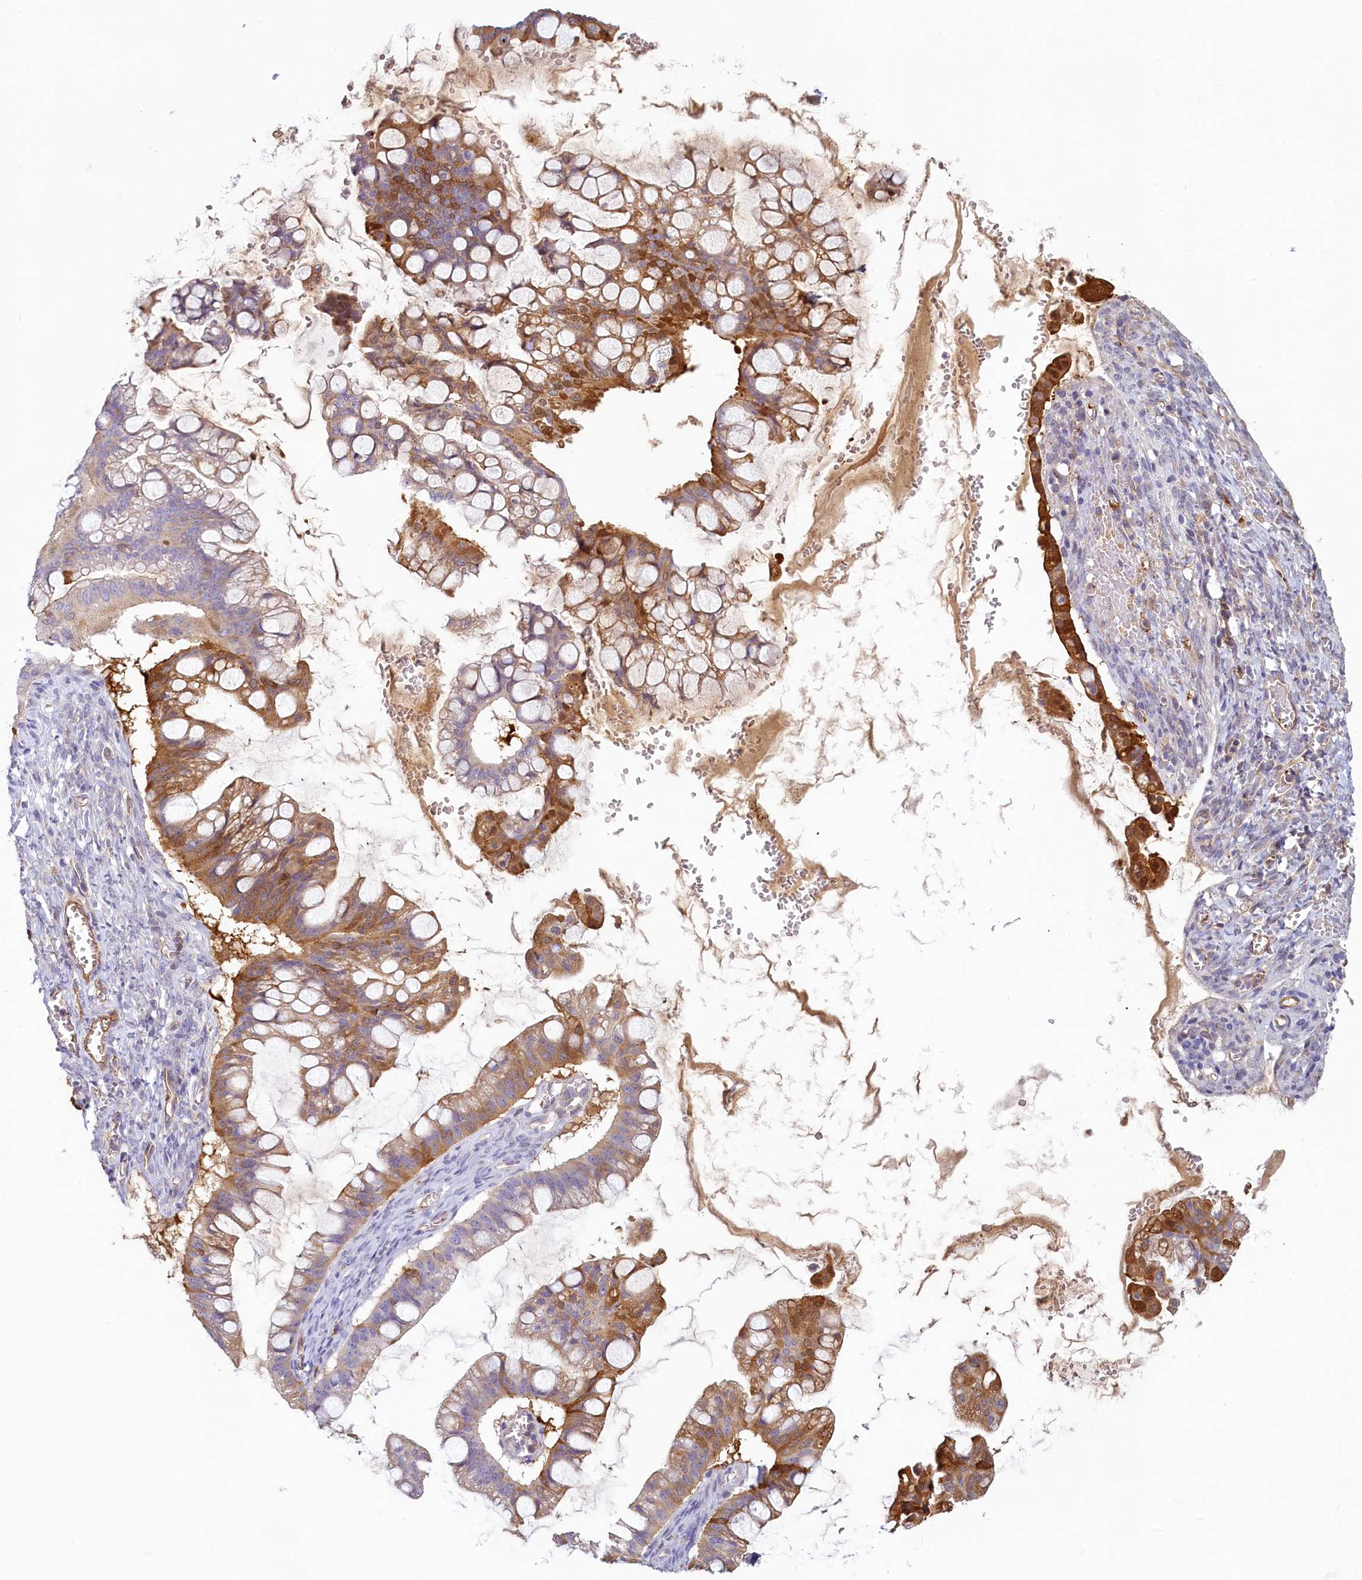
{"staining": {"intensity": "moderate", "quantity": ">75%", "location": "cytoplasmic/membranous"}, "tissue": "ovarian cancer", "cell_type": "Tumor cells", "image_type": "cancer", "snomed": [{"axis": "morphology", "description": "Cystadenocarcinoma, mucinous, NOS"}, {"axis": "topography", "description": "Ovary"}], "caption": "A high-resolution micrograph shows immunohistochemistry staining of ovarian cancer (mucinous cystadenocarcinoma), which shows moderate cytoplasmic/membranous positivity in about >75% of tumor cells.", "gene": "LMOD3", "patient": {"sex": "female", "age": 73}}